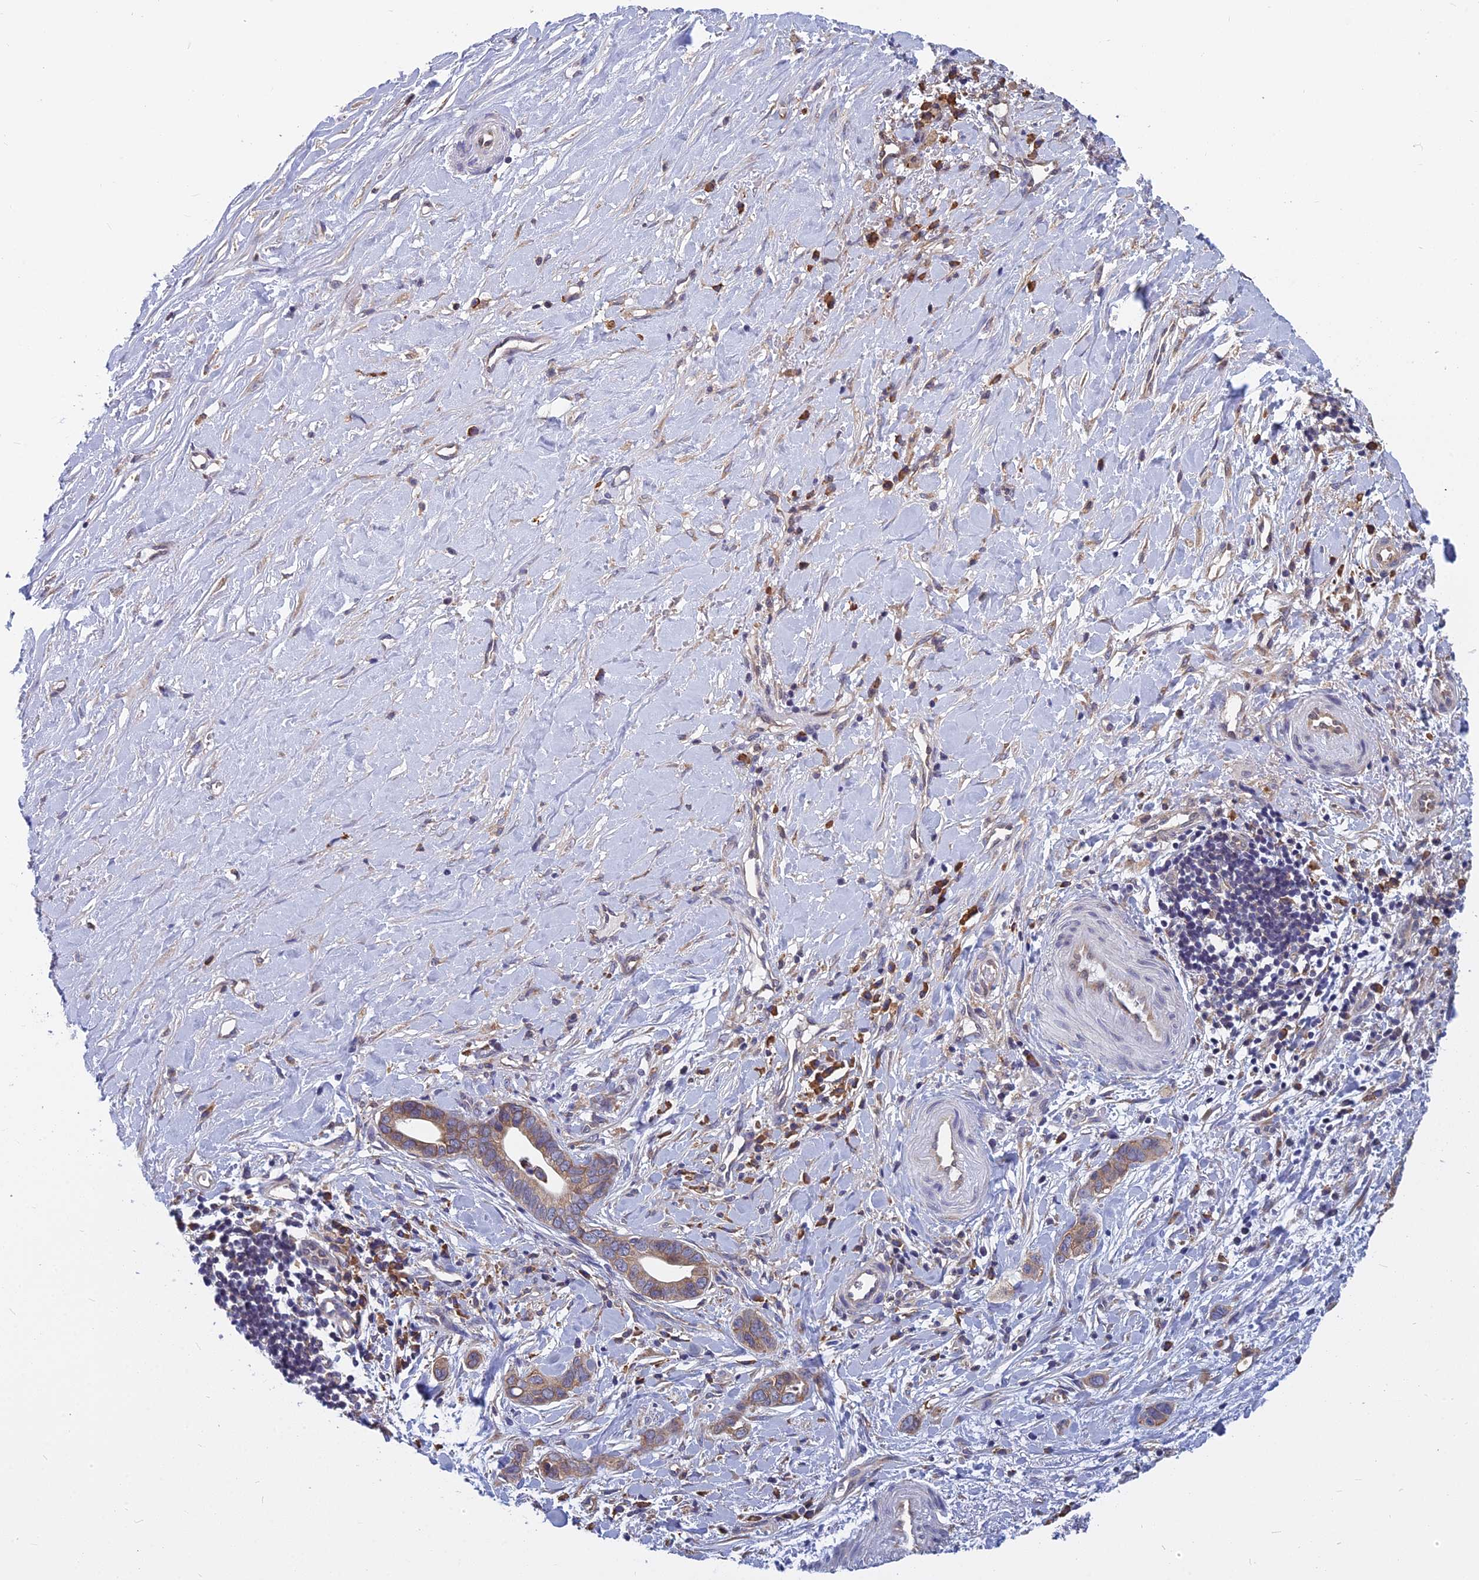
{"staining": {"intensity": "moderate", "quantity": ">75%", "location": "cytoplasmic/membranous"}, "tissue": "liver cancer", "cell_type": "Tumor cells", "image_type": "cancer", "snomed": [{"axis": "morphology", "description": "Cholangiocarcinoma"}, {"axis": "topography", "description": "Liver"}], "caption": "Moderate cytoplasmic/membranous staining is seen in about >75% of tumor cells in cholangiocarcinoma (liver).", "gene": "KIAA1143", "patient": {"sex": "female", "age": 79}}